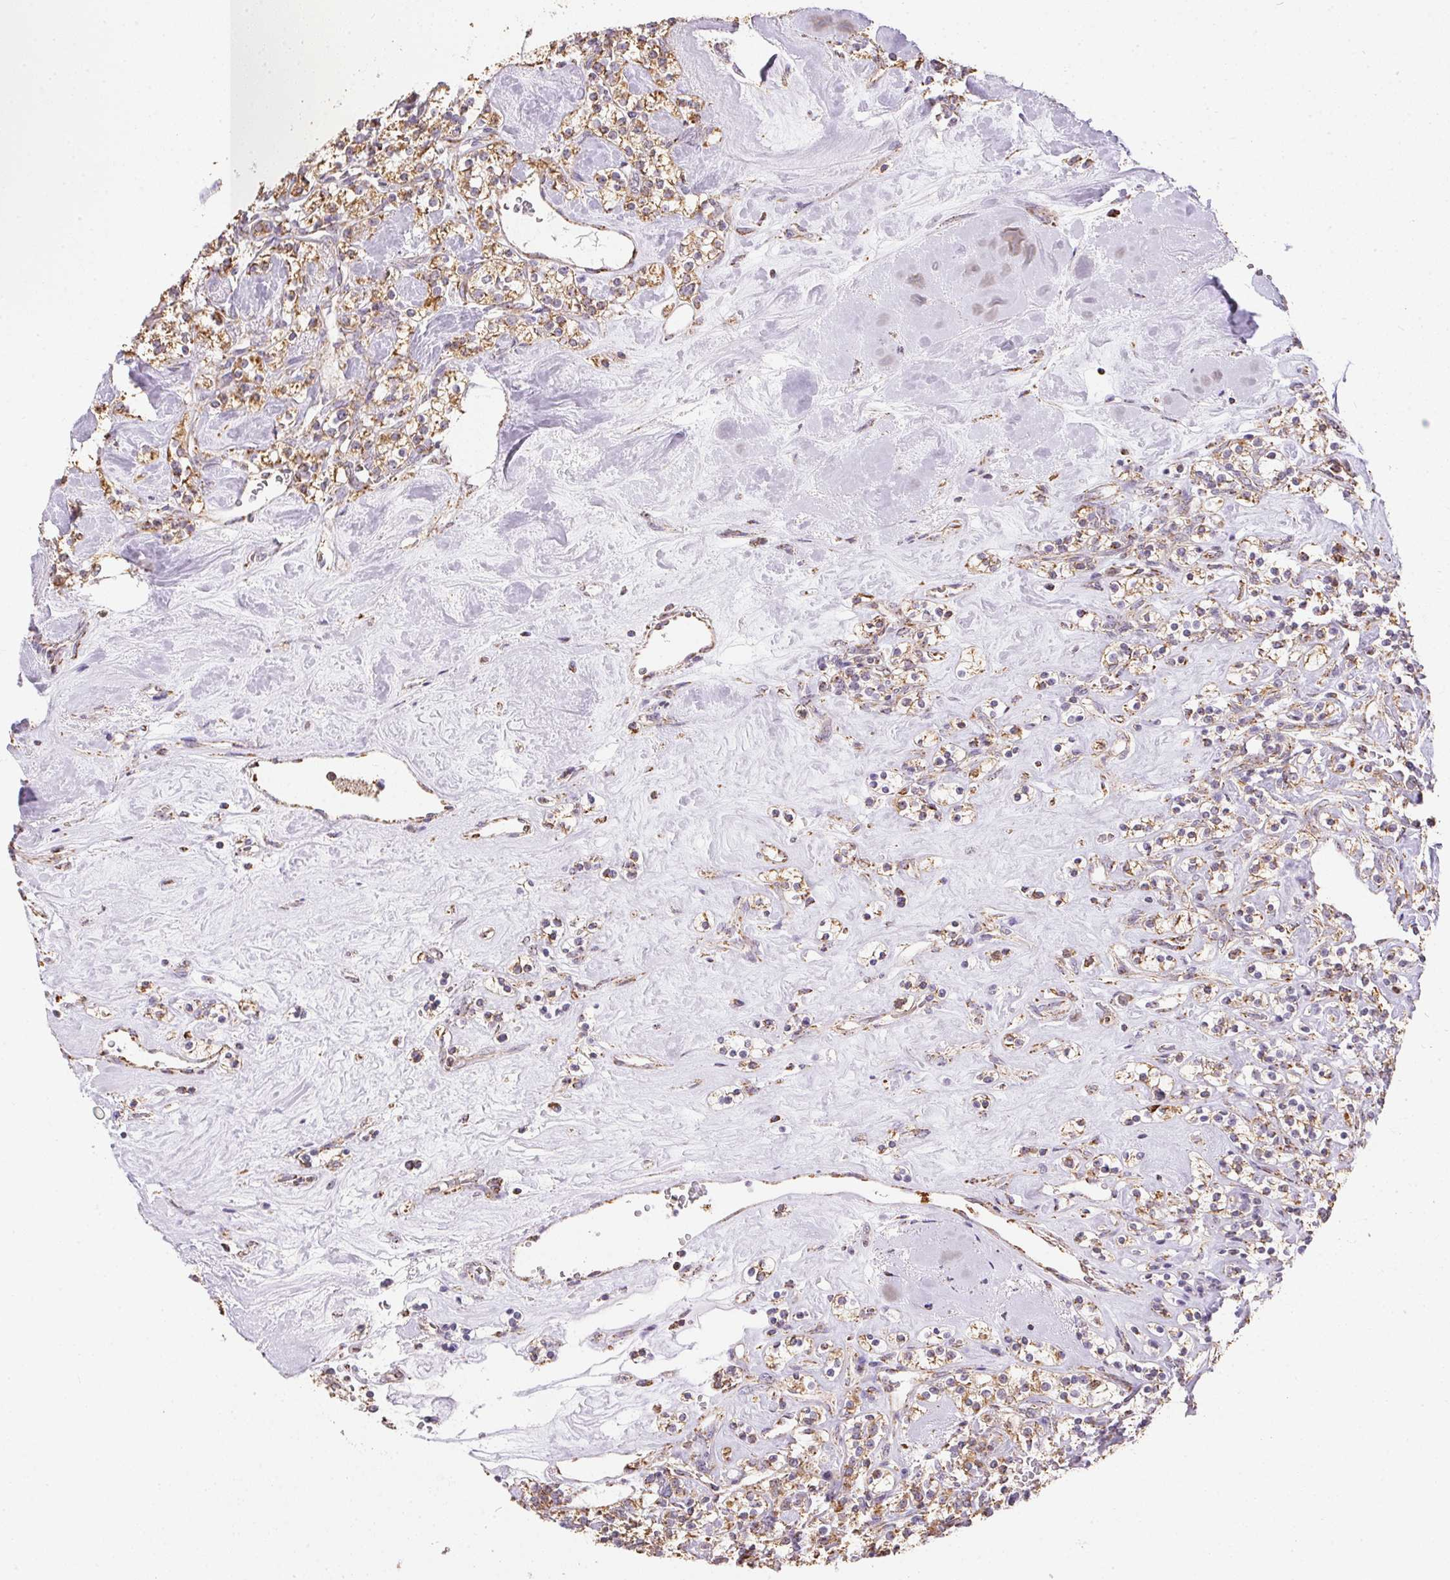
{"staining": {"intensity": "moderate", "quantity": ">75%", "location": "cytoplasmic/membranous"}, "tissue": "renal cancer", "cell_type": "Tumor cells", "image_type": "cancer", "snomed": [{"axis": "morphology", "description": "Adenocarcinoma, NOS"}, {"axis": "topography", "description": "Kidney"}], "caption": "High-magnification brightfield microscopy of renal cancer (adenocarcinoma) stained with DAB (3,3'-diaminobenzidine) (brown) and counterstained with hematoxylin (blue). tumor cells exhibit moderate cytoplasmic/membranous positivity is present in about>75% of cells.", "gene": "MAPK11", "patient": {"sex": "male", "age": 77}}